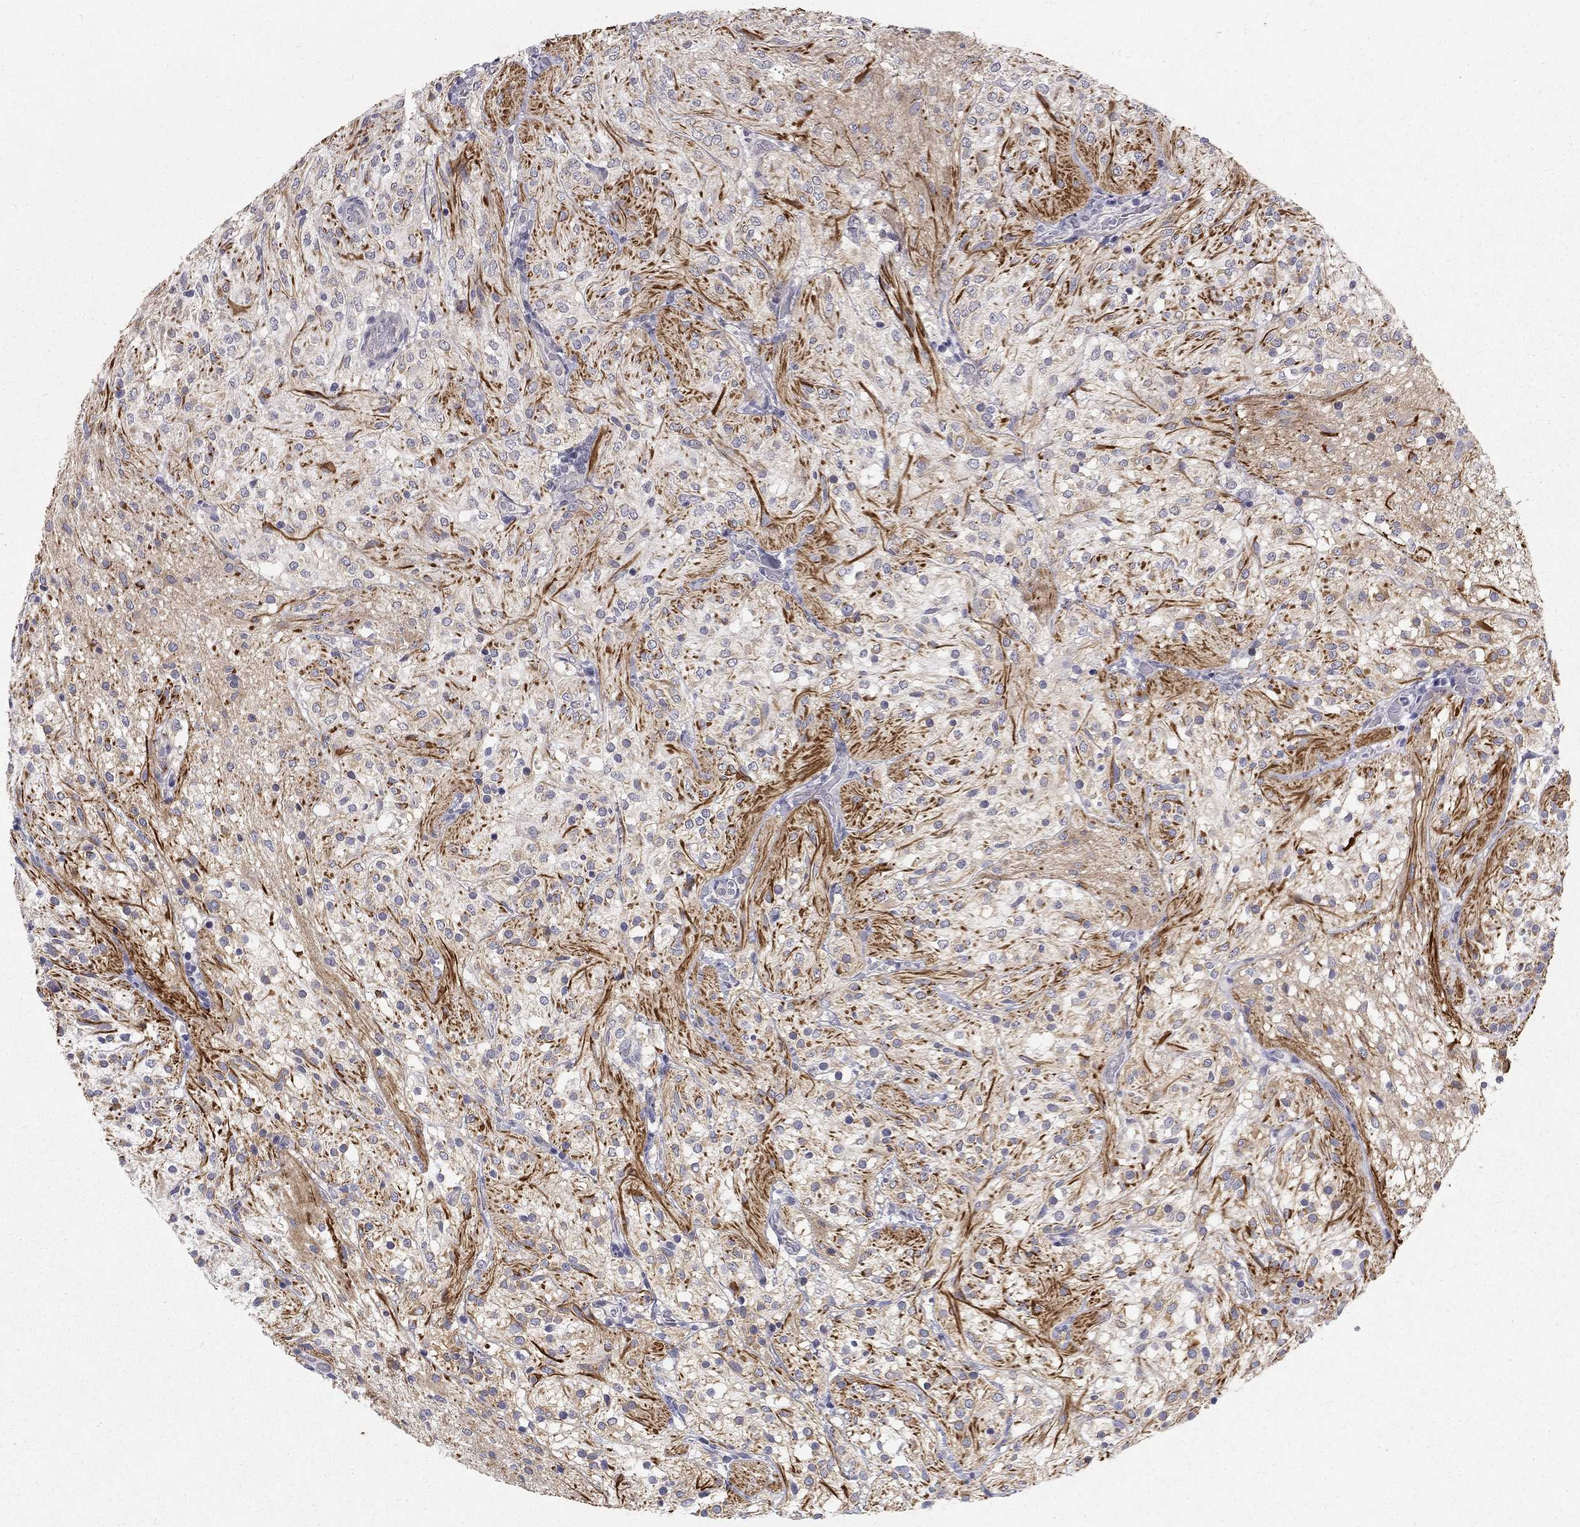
{"staining": {"intensity": "negative", "quantity": "none", "location": "none"}, "tissue": "glioma", "cell_type": "Tumor cells", "image_type": "cancer", "snomed": [{"axis": "morphology", "description": "Glioma, malignant, Low grade"}, {"axis": "topography", "description": "Brain"}], "caption": "DAB (3,3'-diaminobenzidine) immunohistochemical staining of malignant low-grade glioma demonstrates no significant expression in tumor cells.", "gene": "CLIC6", "patient": {"sex": "male", "age": 3}}